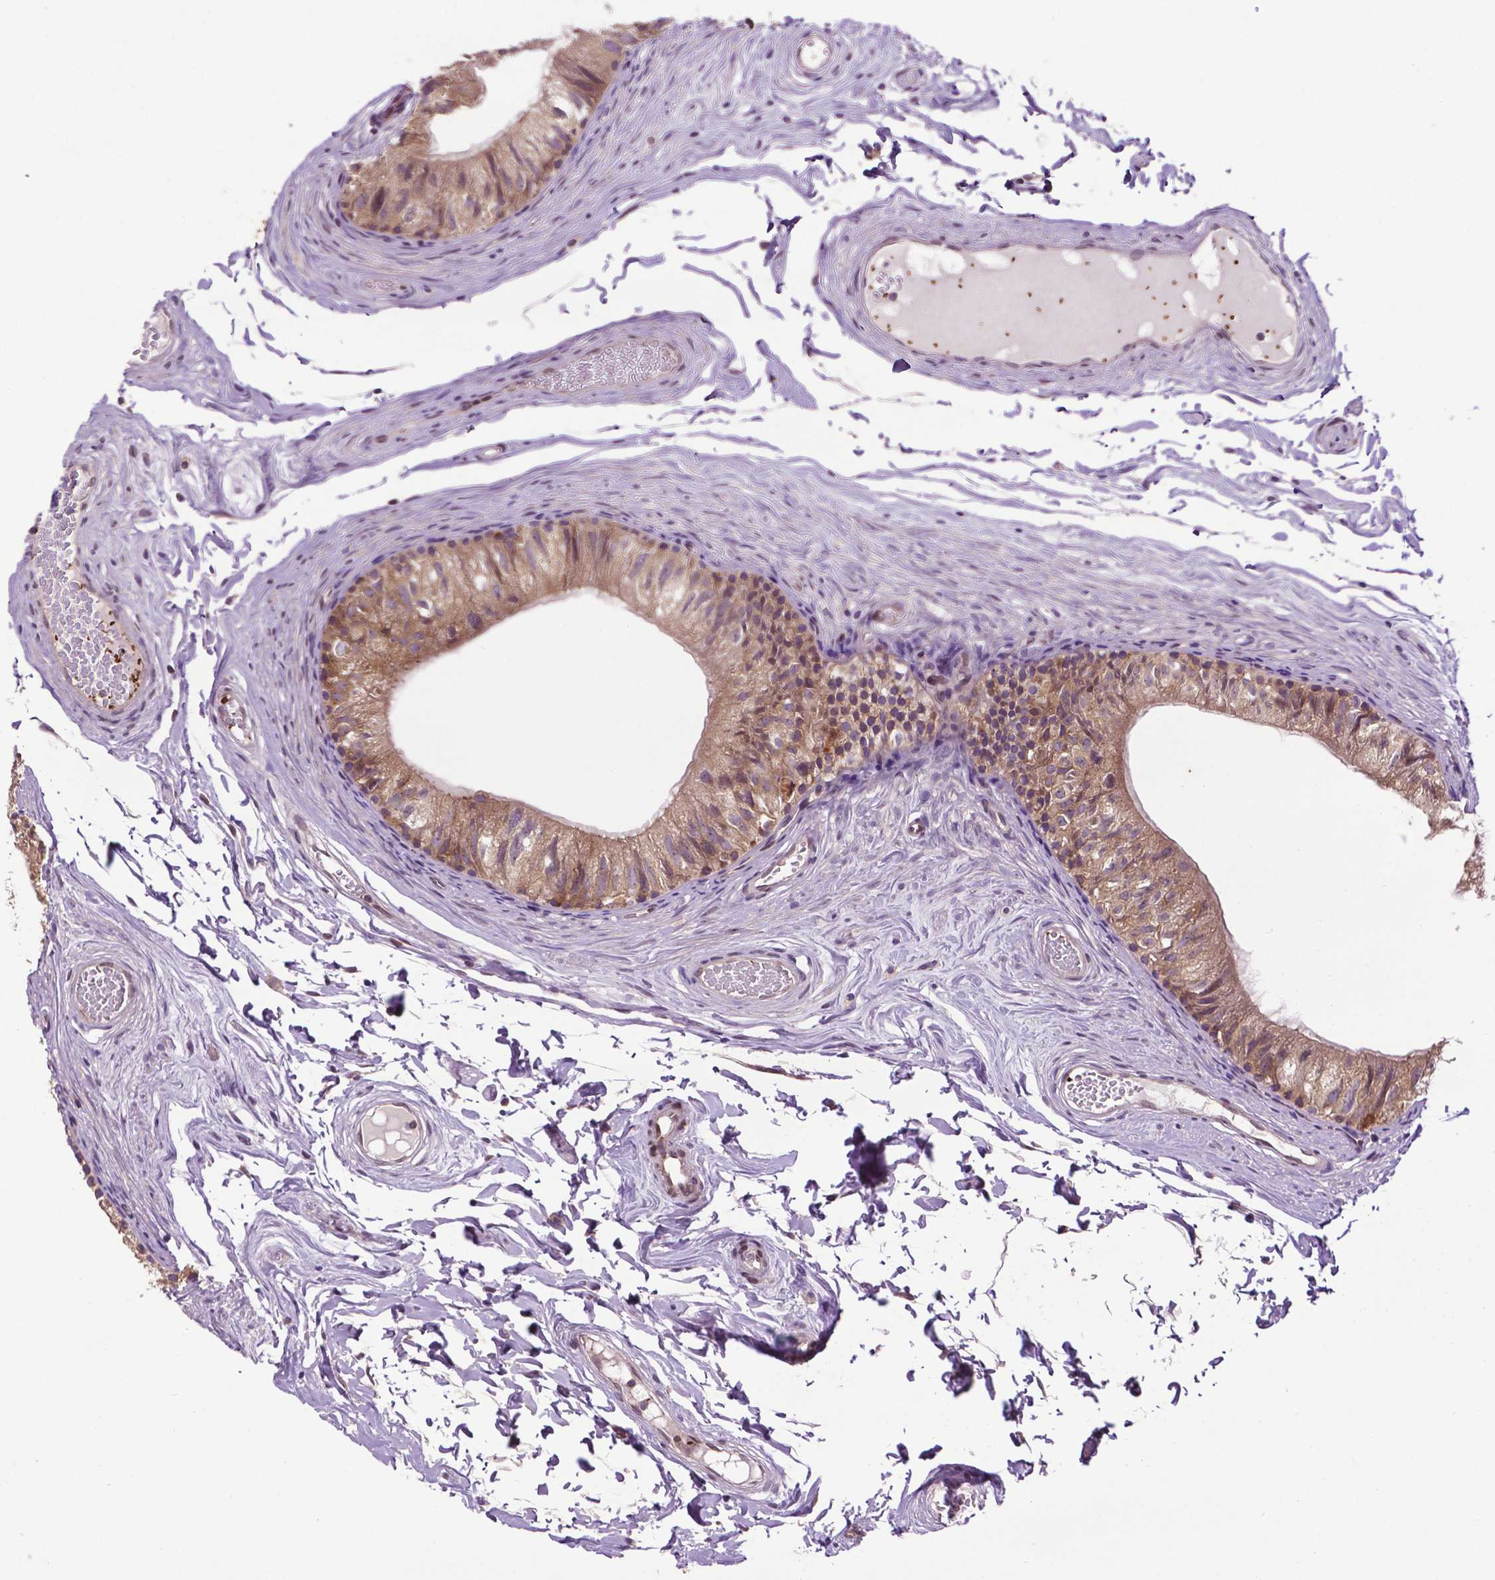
{"staining": {"intensity": "moderate", "quantity": "<25%", "location": "cytoplasmic/membranous"}, "tissue": "epididymis", "cell_type": "Glandular cells", "image_type": "normal", "snomed": [{"axis": "morphology", "description": "Normal tissue, NOS"}, {"axis": "topography", "description": "Epididymis"}], "caption": "IHC (DAB (3,3'-diaminobenzidine)) staining of benign epididymis displays moderate cytoplasmic/membranous protein staining in approximately <25% of glandular cells.", "gene": "SPNS2", "patient": {"sex": "male", "age": 45}}